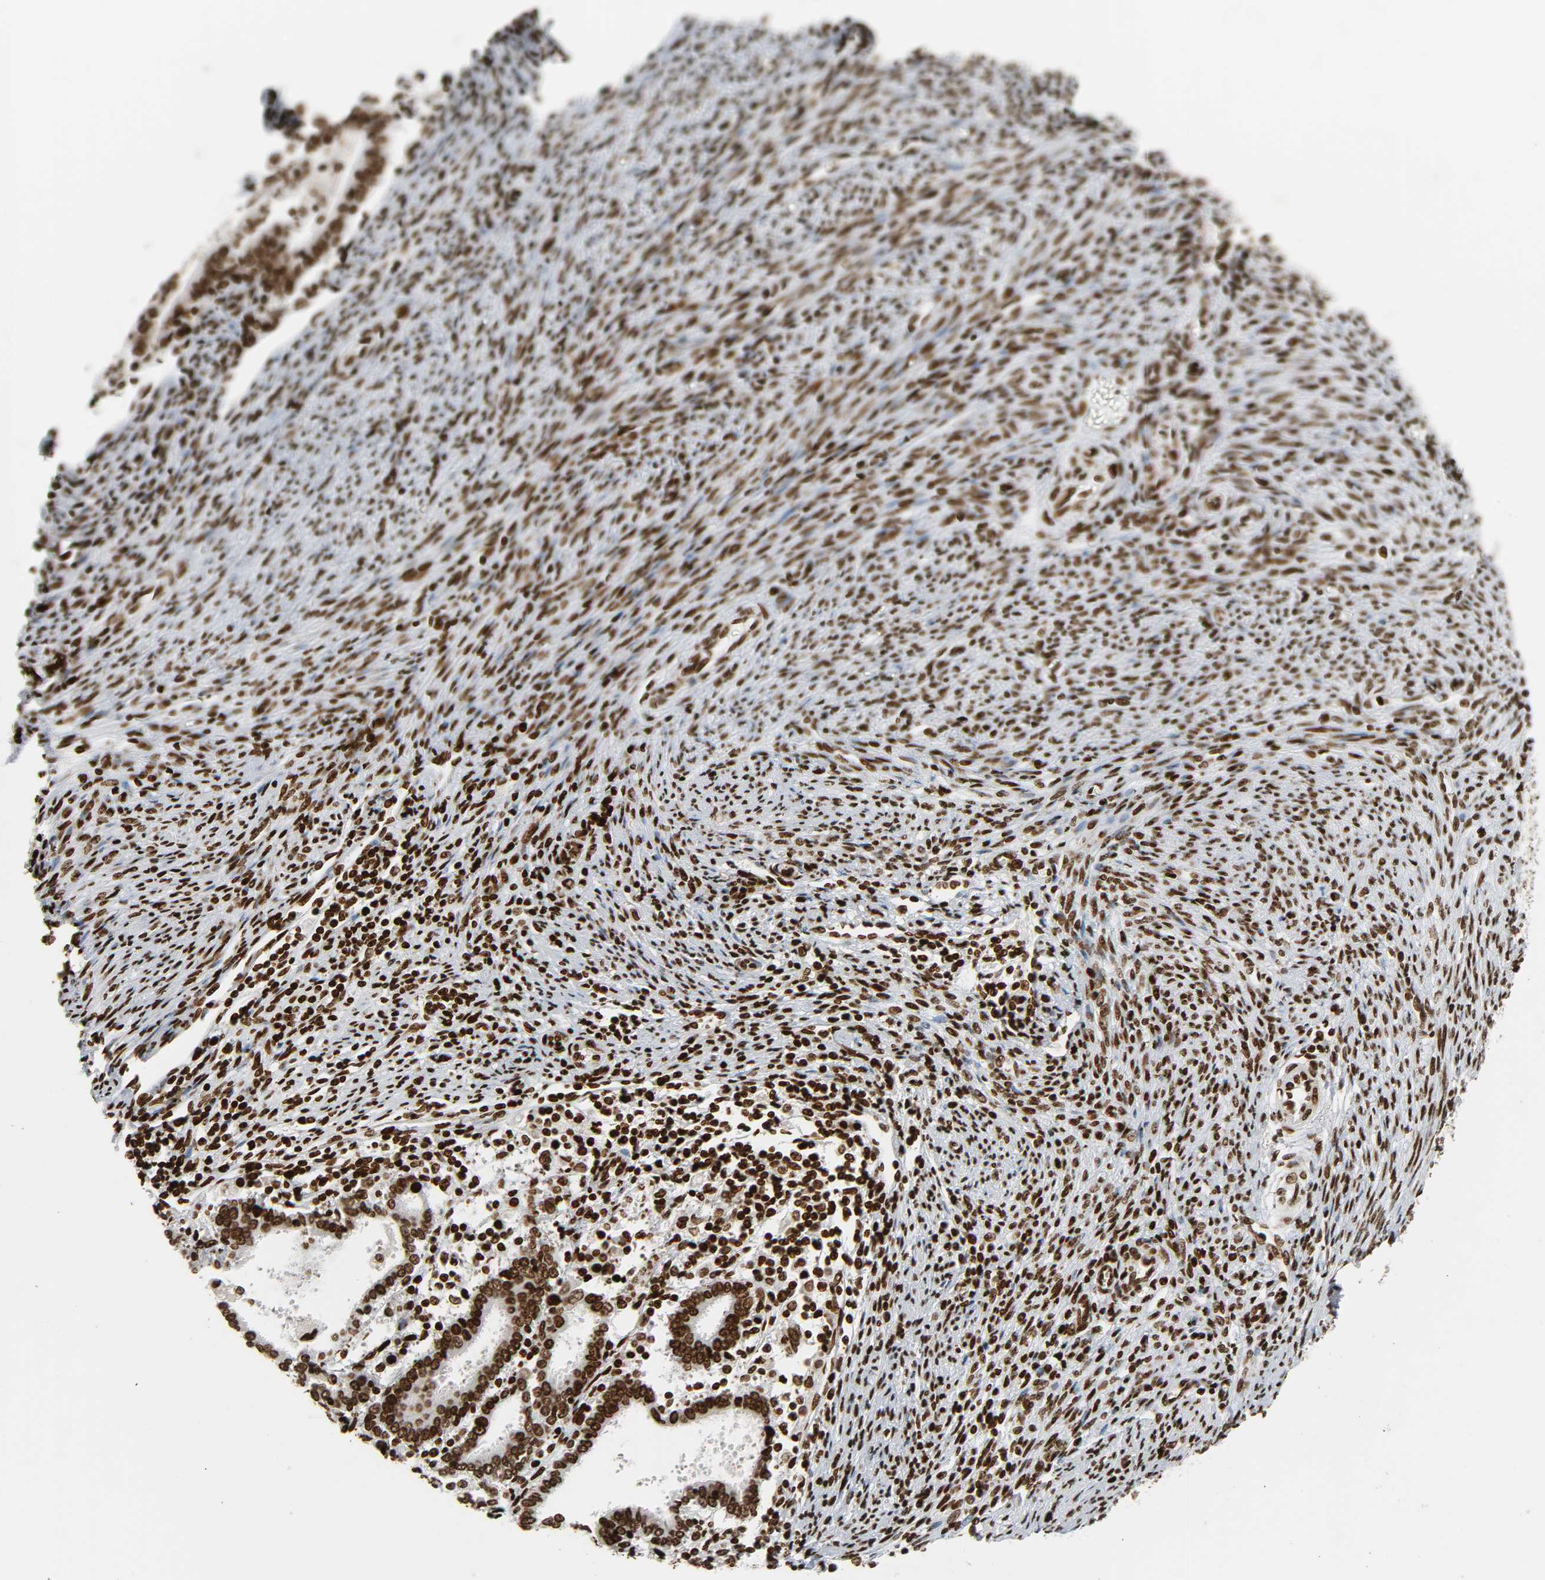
{"staining": {"intensity": "strong", "quantity": ">75%", "location": "nuclear"}, "tissue": "endometrial cancer", "cell_type": "Tumor cells", "image_type": "cancer", "snomed": [{"axis": "morphology", "description": "Adenocarcinoma, NOS"}, {"axis": "topography", "description": "Uterus"}], "caption": "Tumor cells demonstrate high levels of strong nuclear staining in approximately >75% of cells in endometrial cancer (adenocarcinoma).", "gene": "RXRA", "patient": {"sex": "female", "age": 83}}